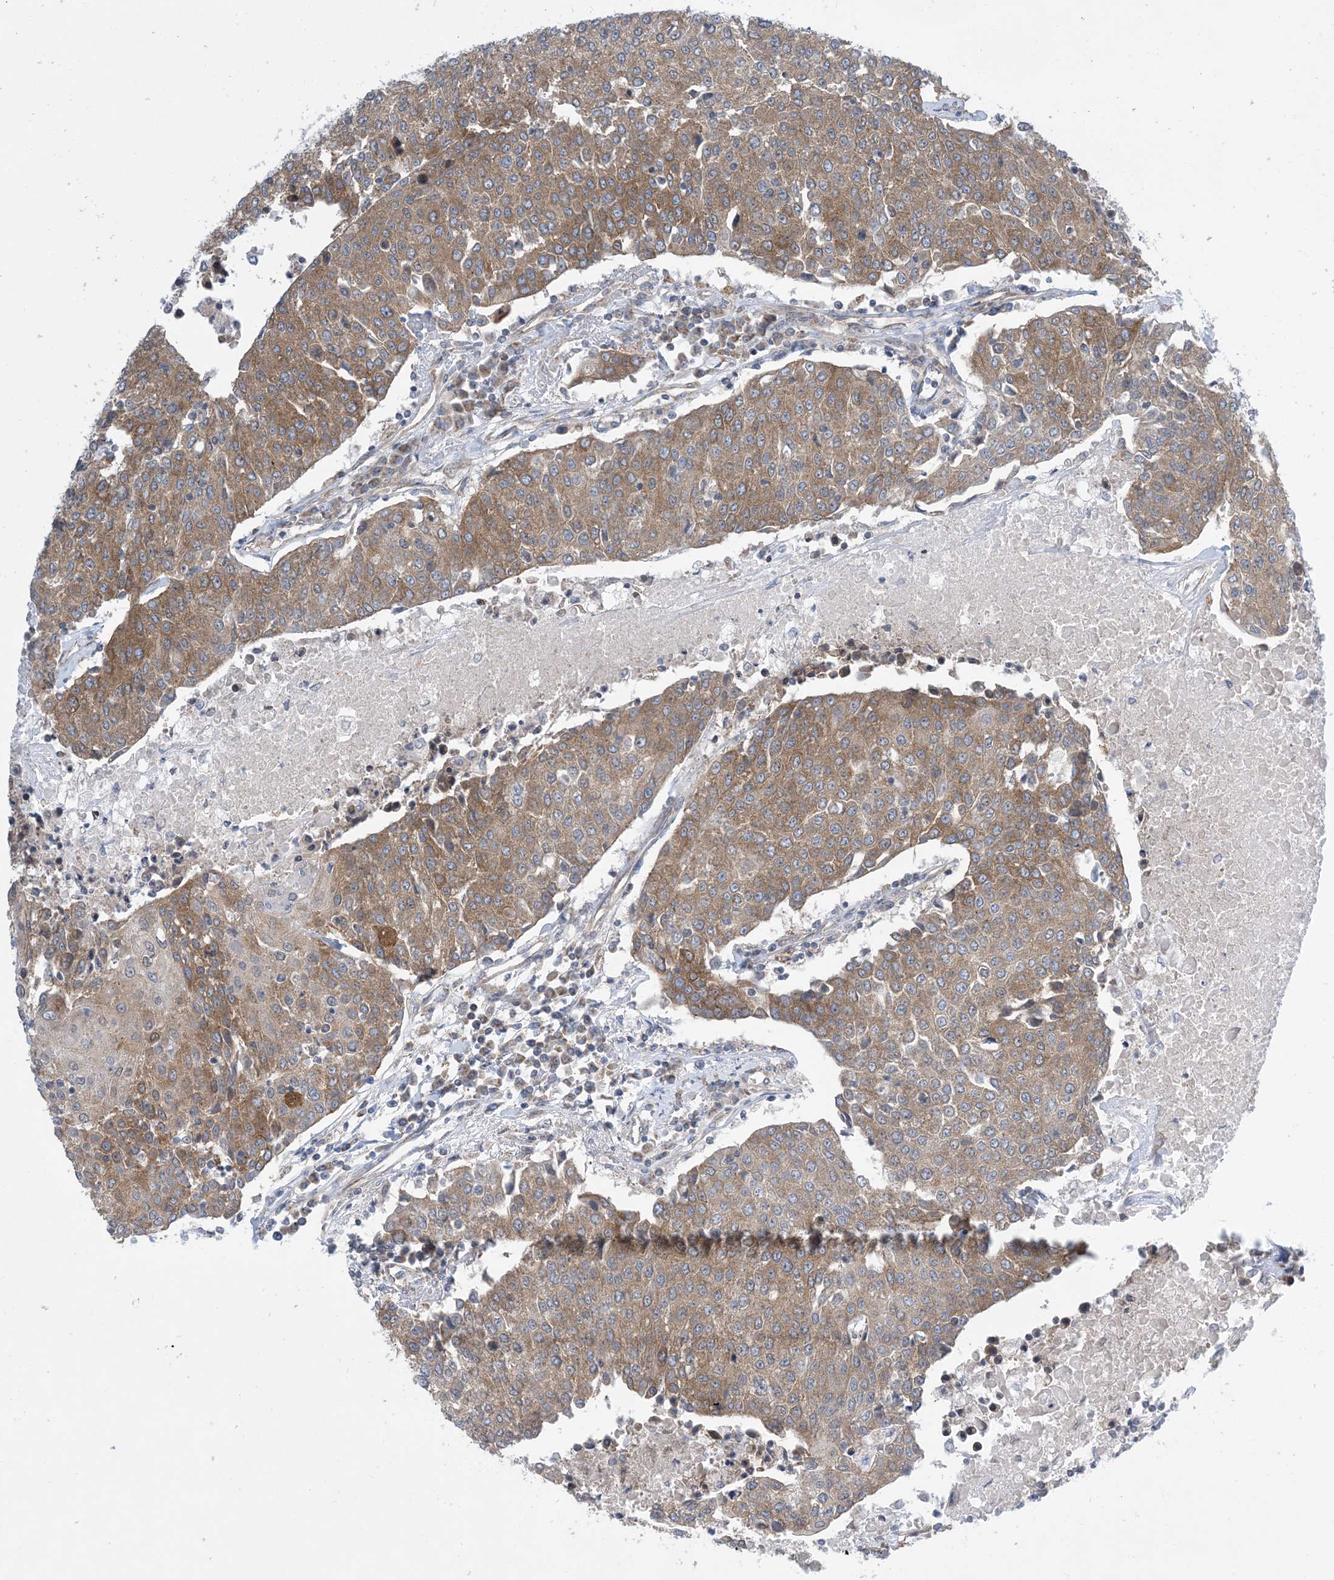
{"staining": {"intensity": "moderate", "quantity": ">75%", "location": "cytoplasmic/membranous"}, "tissue": "urothelial cancer", "cell_type": "Tumor cells", "image_type": "cancer", "snomed": [{"axis": "morphology", "description": "Urothelial carcinoma, High grade"}, {"axis": "topography", "description": "Urinary bladder"}], "caption": "High-grade urothelial carcinoma stained for a protein (brown) shows moderate cytoplasmic/membranous positive staining in about >75% of tumor cells.", "gene": "EHBP1", "patient": {"sex": "female", "age": 85}}